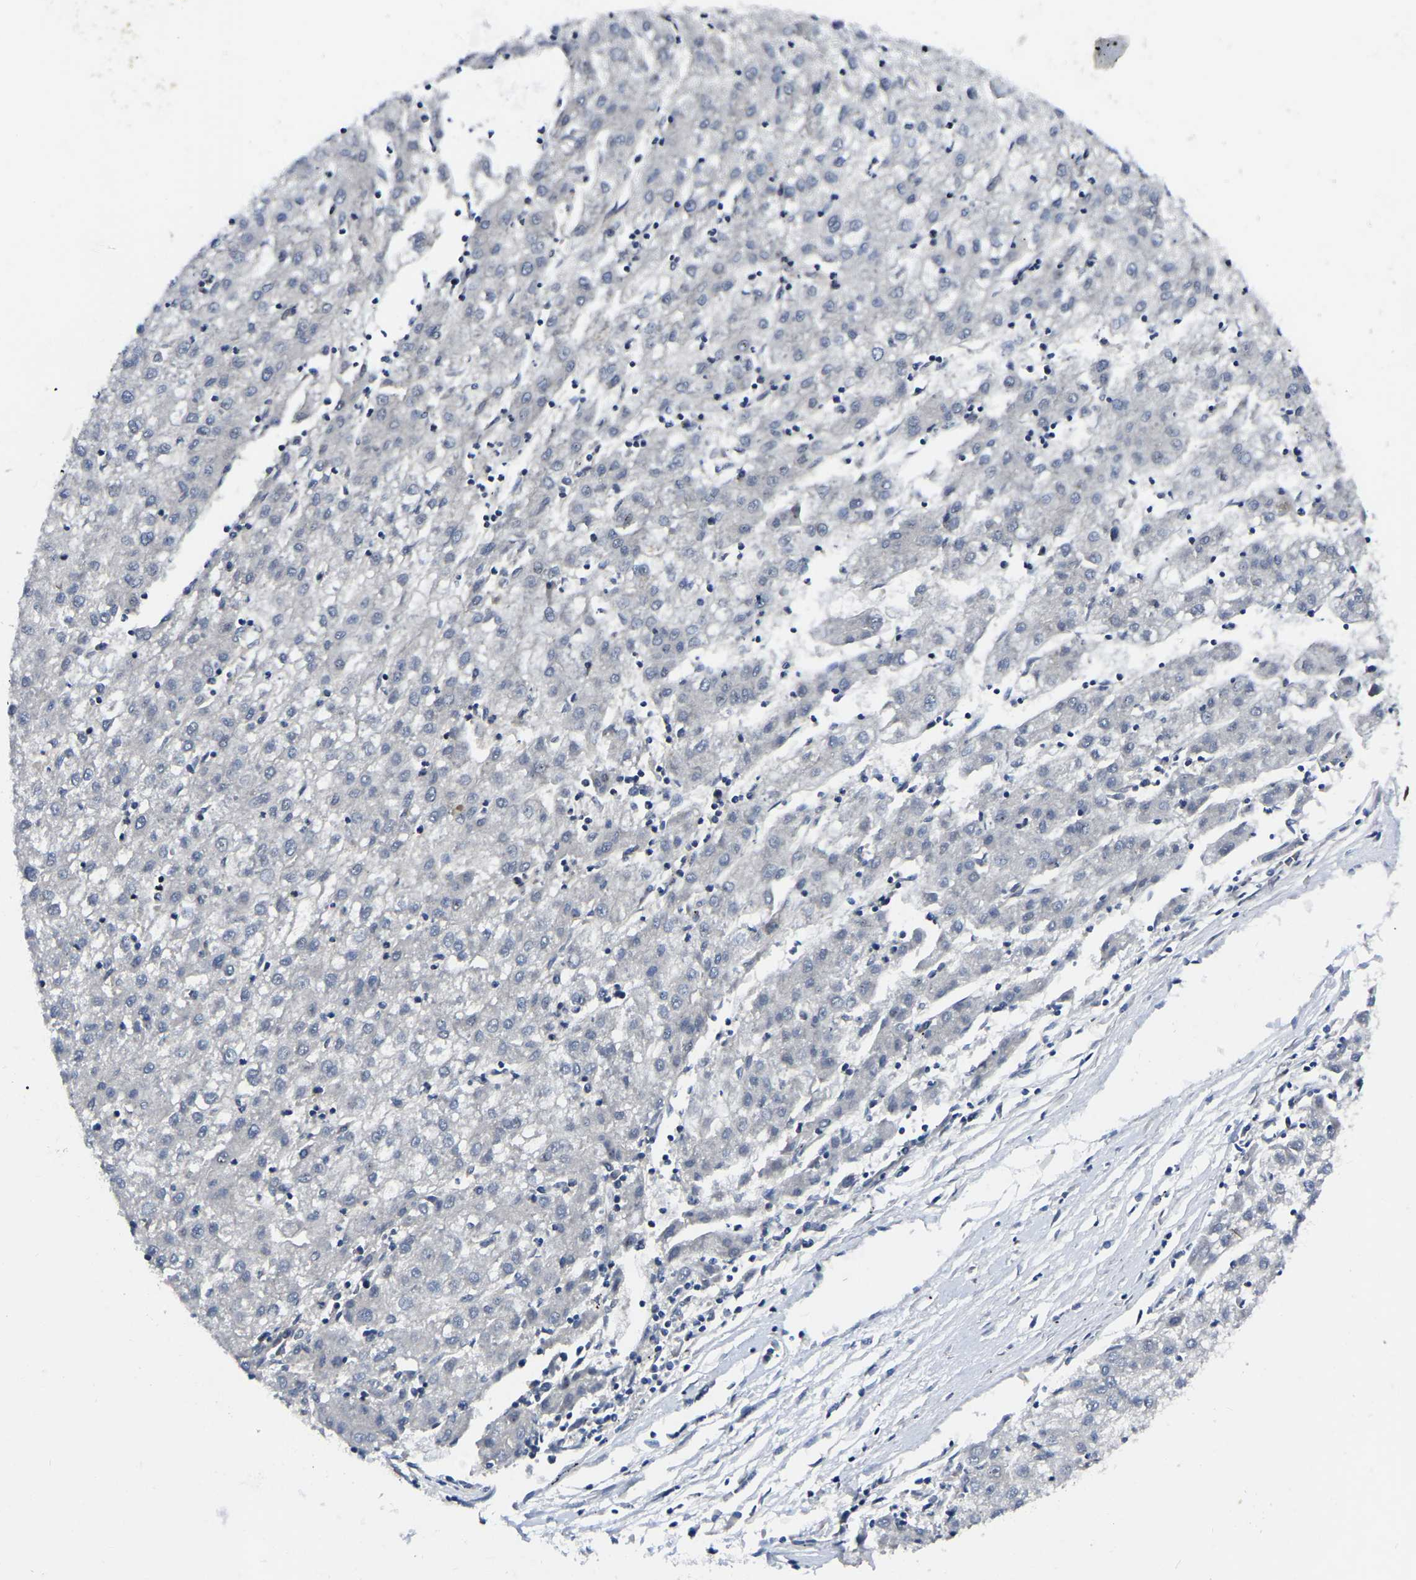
{"staining": {"intensity": "negative", "quantity": "none", "location": "none"}, "tissue": "liver cancer", "cell_type": "Tumor cells", "image_type": "cancer", "snomed": [{"axis": "morphology", "description": "Carcinoma, Hepatocellular, NOS"}, {"axis": "topography", "description": "Liver"}], "caption": "Immunohistochemical staining of liver hepatocellular carcinoma displays no significant positivity in tumor cells.", "gene": "TRIM35", "patient": {"sex": "male", "age": 72}}